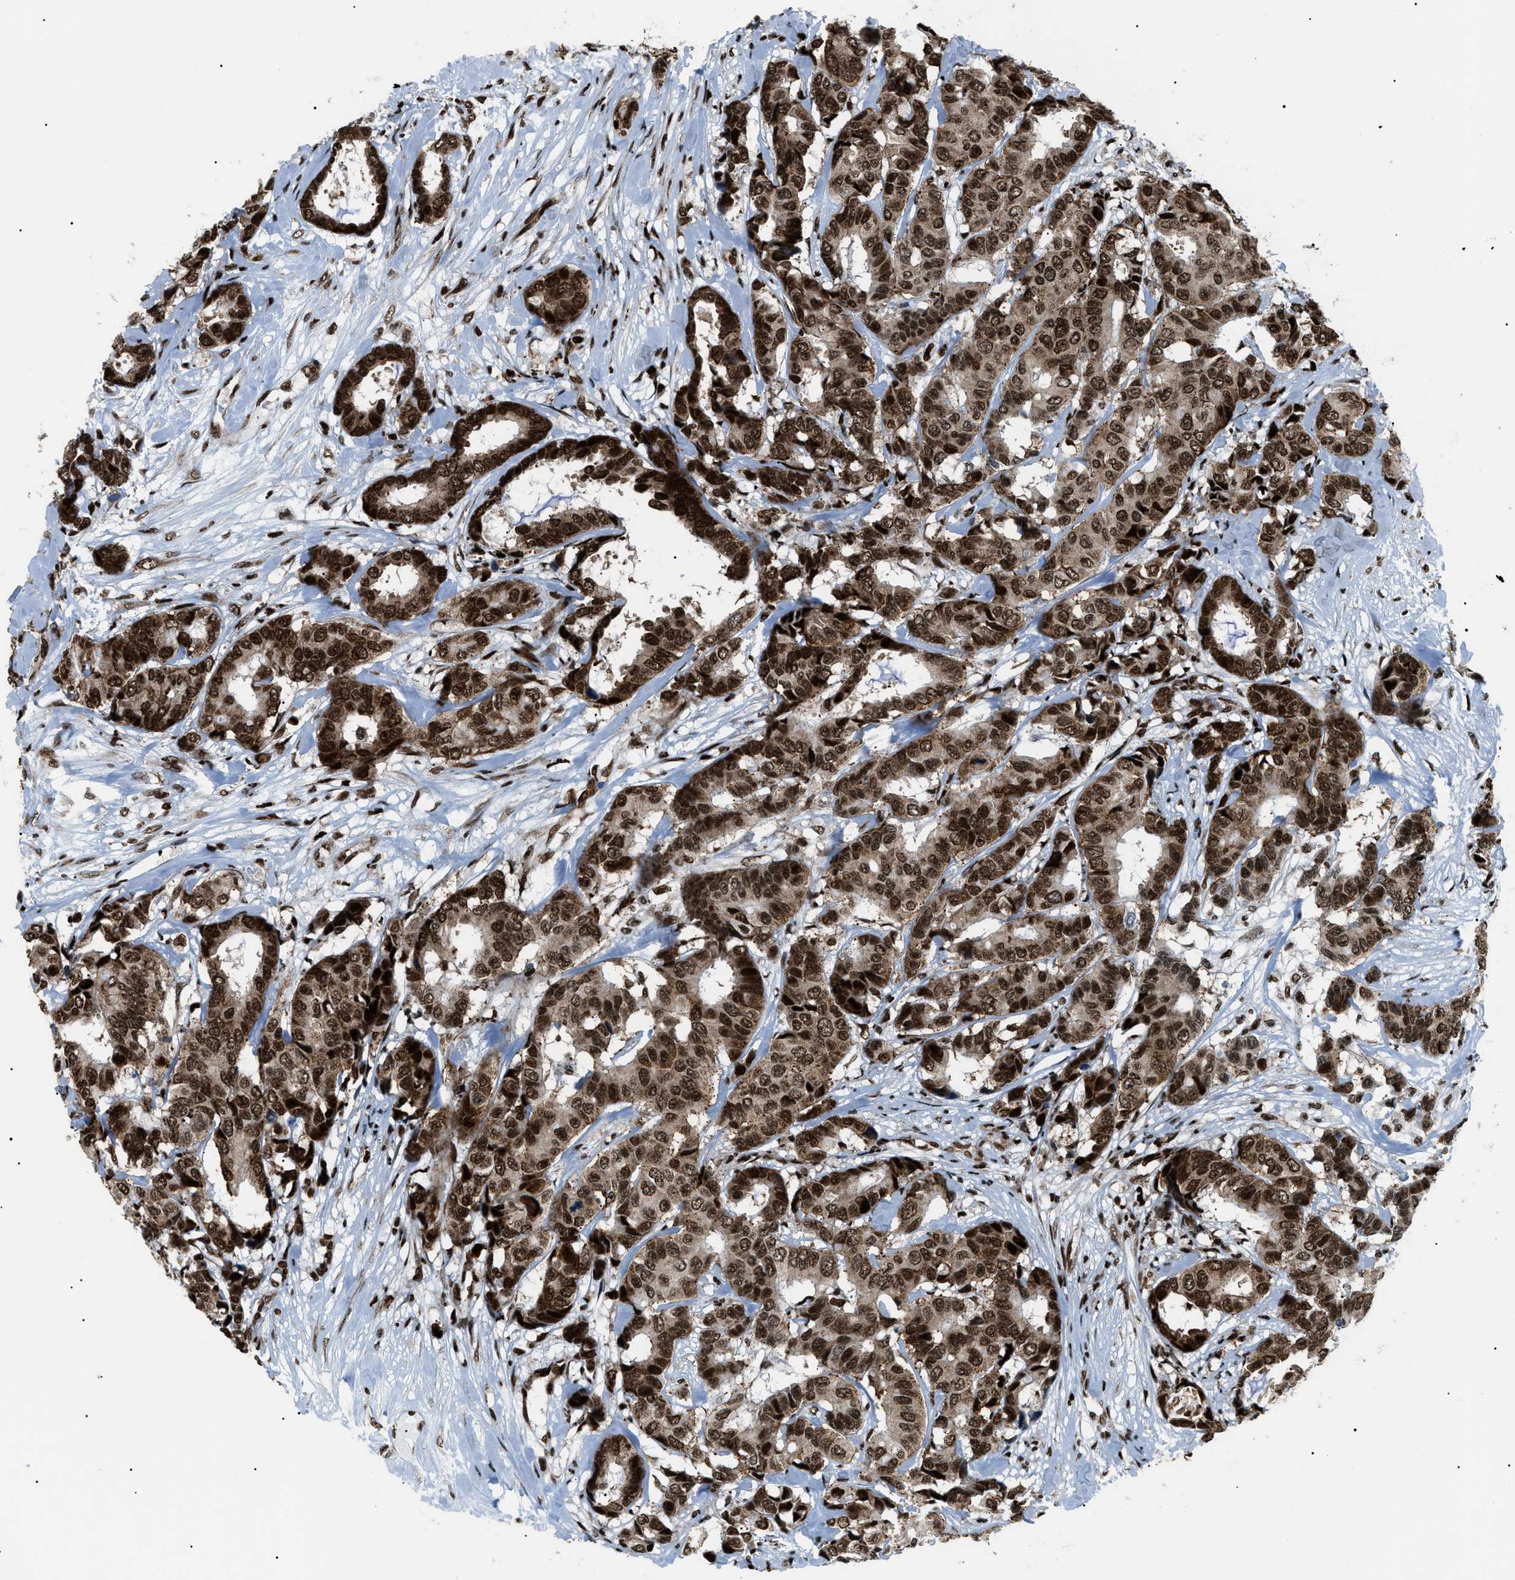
{"staining": {"intensity": "strong", "quantity": ">75%", "location": "cytoplasmic/membranous,nuclear"}, "tissue": "breast cancer", "cell_type": "Tumor cells", "image_type": "cancer", "snomed": [{"axis": "morphology", "description": "Duct carcinoma"}, {"axis": "topography", "description": "Breast"}], "caption": "Breast cancer was stained to show a protein in brown. There is high levels of strong cytoplasmic/membranous and nuclear staining in about >75% of tumor cells.", "gene": "HNRNPK", "patient": {"sex": "female", "age": 87}}